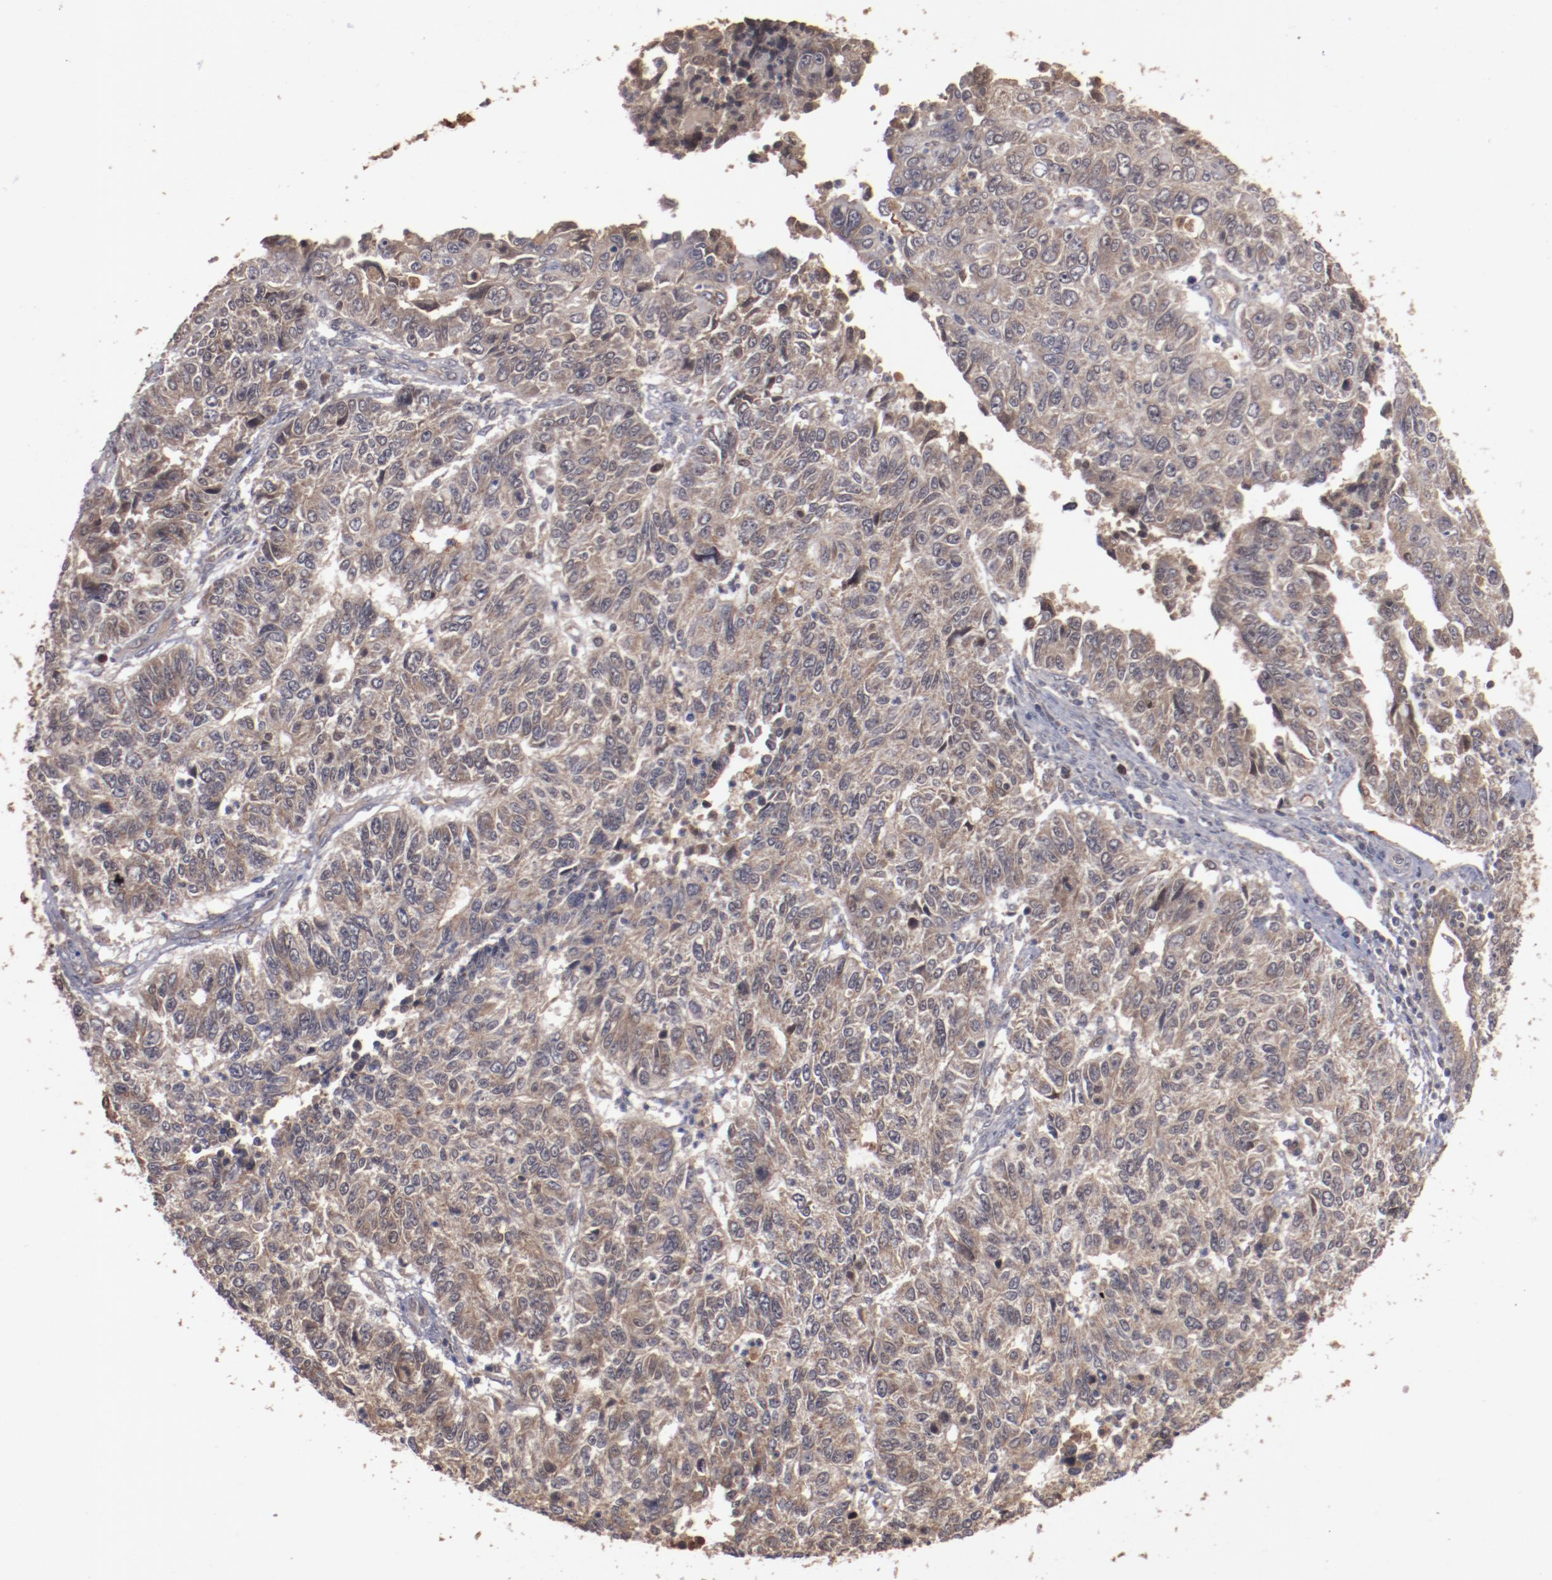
{"staining": {"intensity": "strong", "quantity": ">75%", "location": "cytoplasmic/membranous"}, "tissue": "endometrial cancer", "cell_type": "Tumor cells", "image_type": "cancer", "snomed": [{"axis": "morphology", "description": "Adenocarcinoma, NOS"}, {"axis": "topography", "description": "Endometrium"}], "caption": "Tumor cells reveal strong cytoplasmic/membranous expression in approximately >75% of cells in endometrial adenocarcinoma.", "gene": "TENM1", "patient": {"sex": "female", "age": 42}}